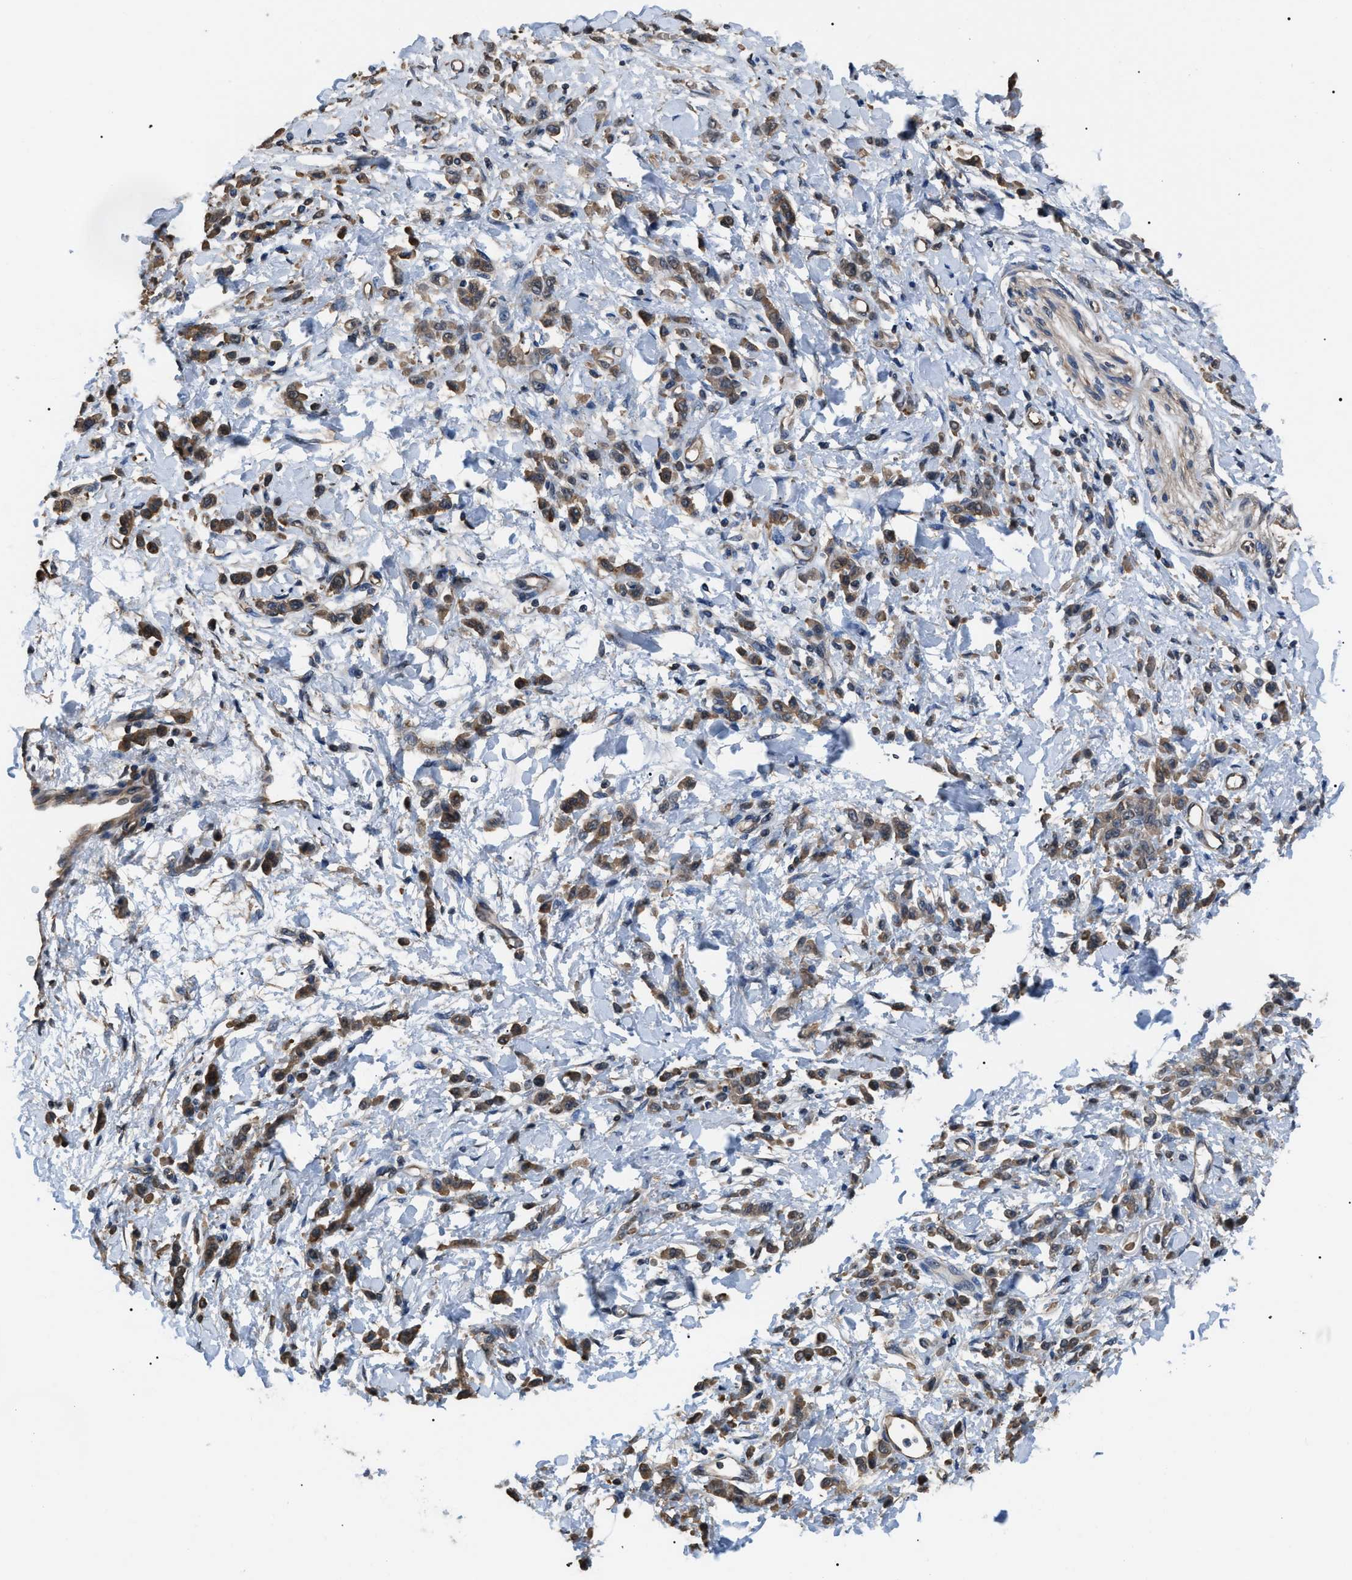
{"staining": {"intensity": "moderate", "quantity": ">75%", "location": "cytoplasmic/membranous"}, "tissue": "stomach cancer", "cell_type": "Tumor cells", "image_type": "cancer", "snomed": [{"axis": "morphology", "description": "Normal tissue, NOS"}, {"axis": "morphology", "description": "Adenocarcinoma, NOS"}, {"axis": "topography", "description": "Stomach"}], "caption": "Brown immunohistochemical staining in stomach cancer (adenocarcinoma) displays moderate cytoplasmic/membranous positivity in approximately >75% of tumor cells.", "gene": "PDCD5", "patient": {"sex": "male", "age": 82}}